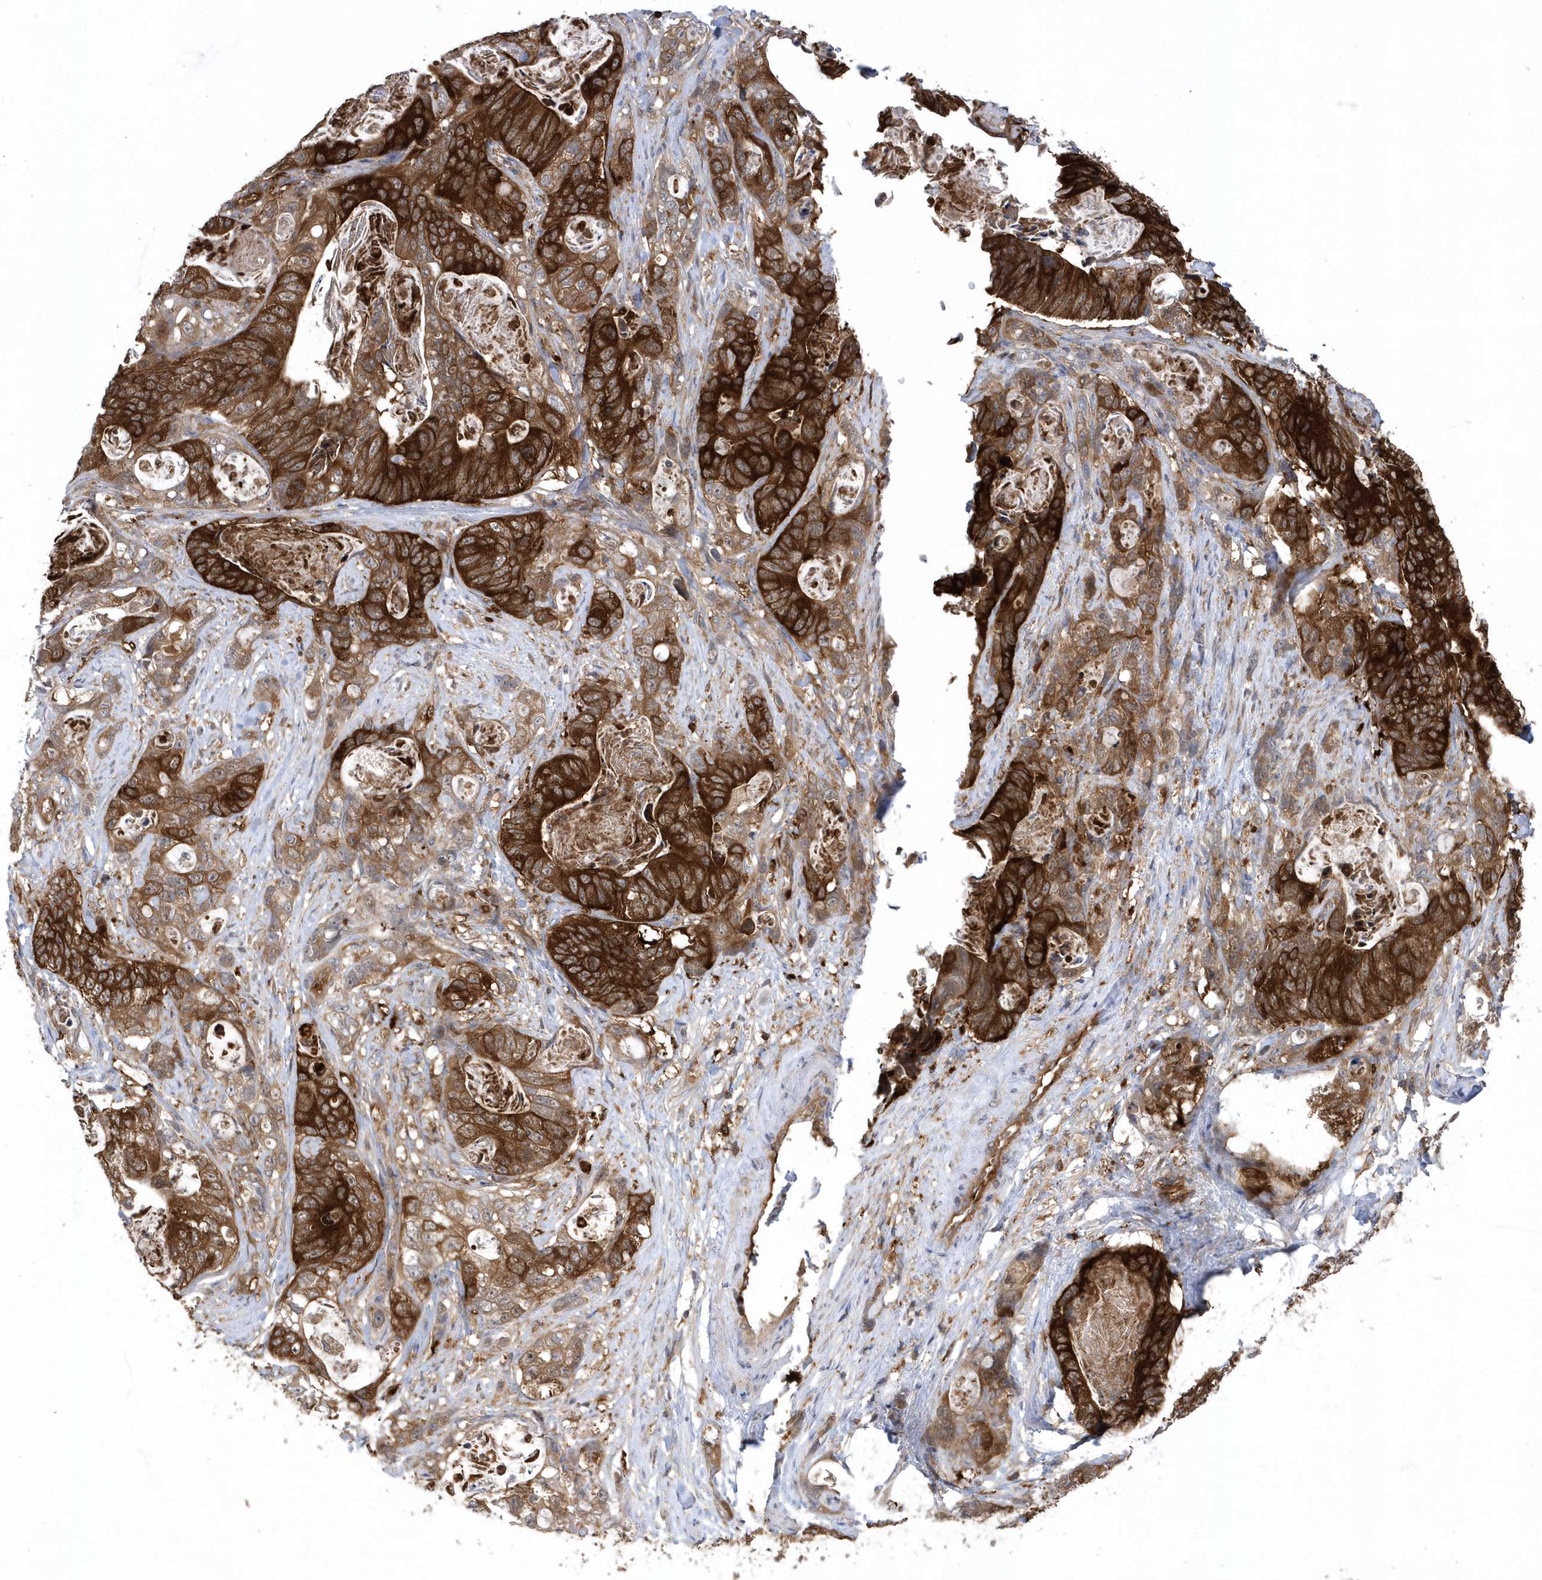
{"staining": {"intensity": "strong", "quantity": ">75%", "location": "cytoplasmic/membranous"}, "tissue": "stomach cancer", "cell_type": "Tumor cells", "image_type": "cancer", "snomed": [{"axis": "morphology", "description": "Normal tissue, NOS"}, {"axis": "morphology", "description": "Adenocarcinoma, NOS"}, {"axis": "topography", "description": "Stomach"}], "caption": "Immunohistochemistry of stomach adenocarcinoma shows high levels of strong cytoplasmic/membranous staining in about >75% of tumor cells.", "gene": "PAICS", "patient": {"sex": "female", "age": 89}}